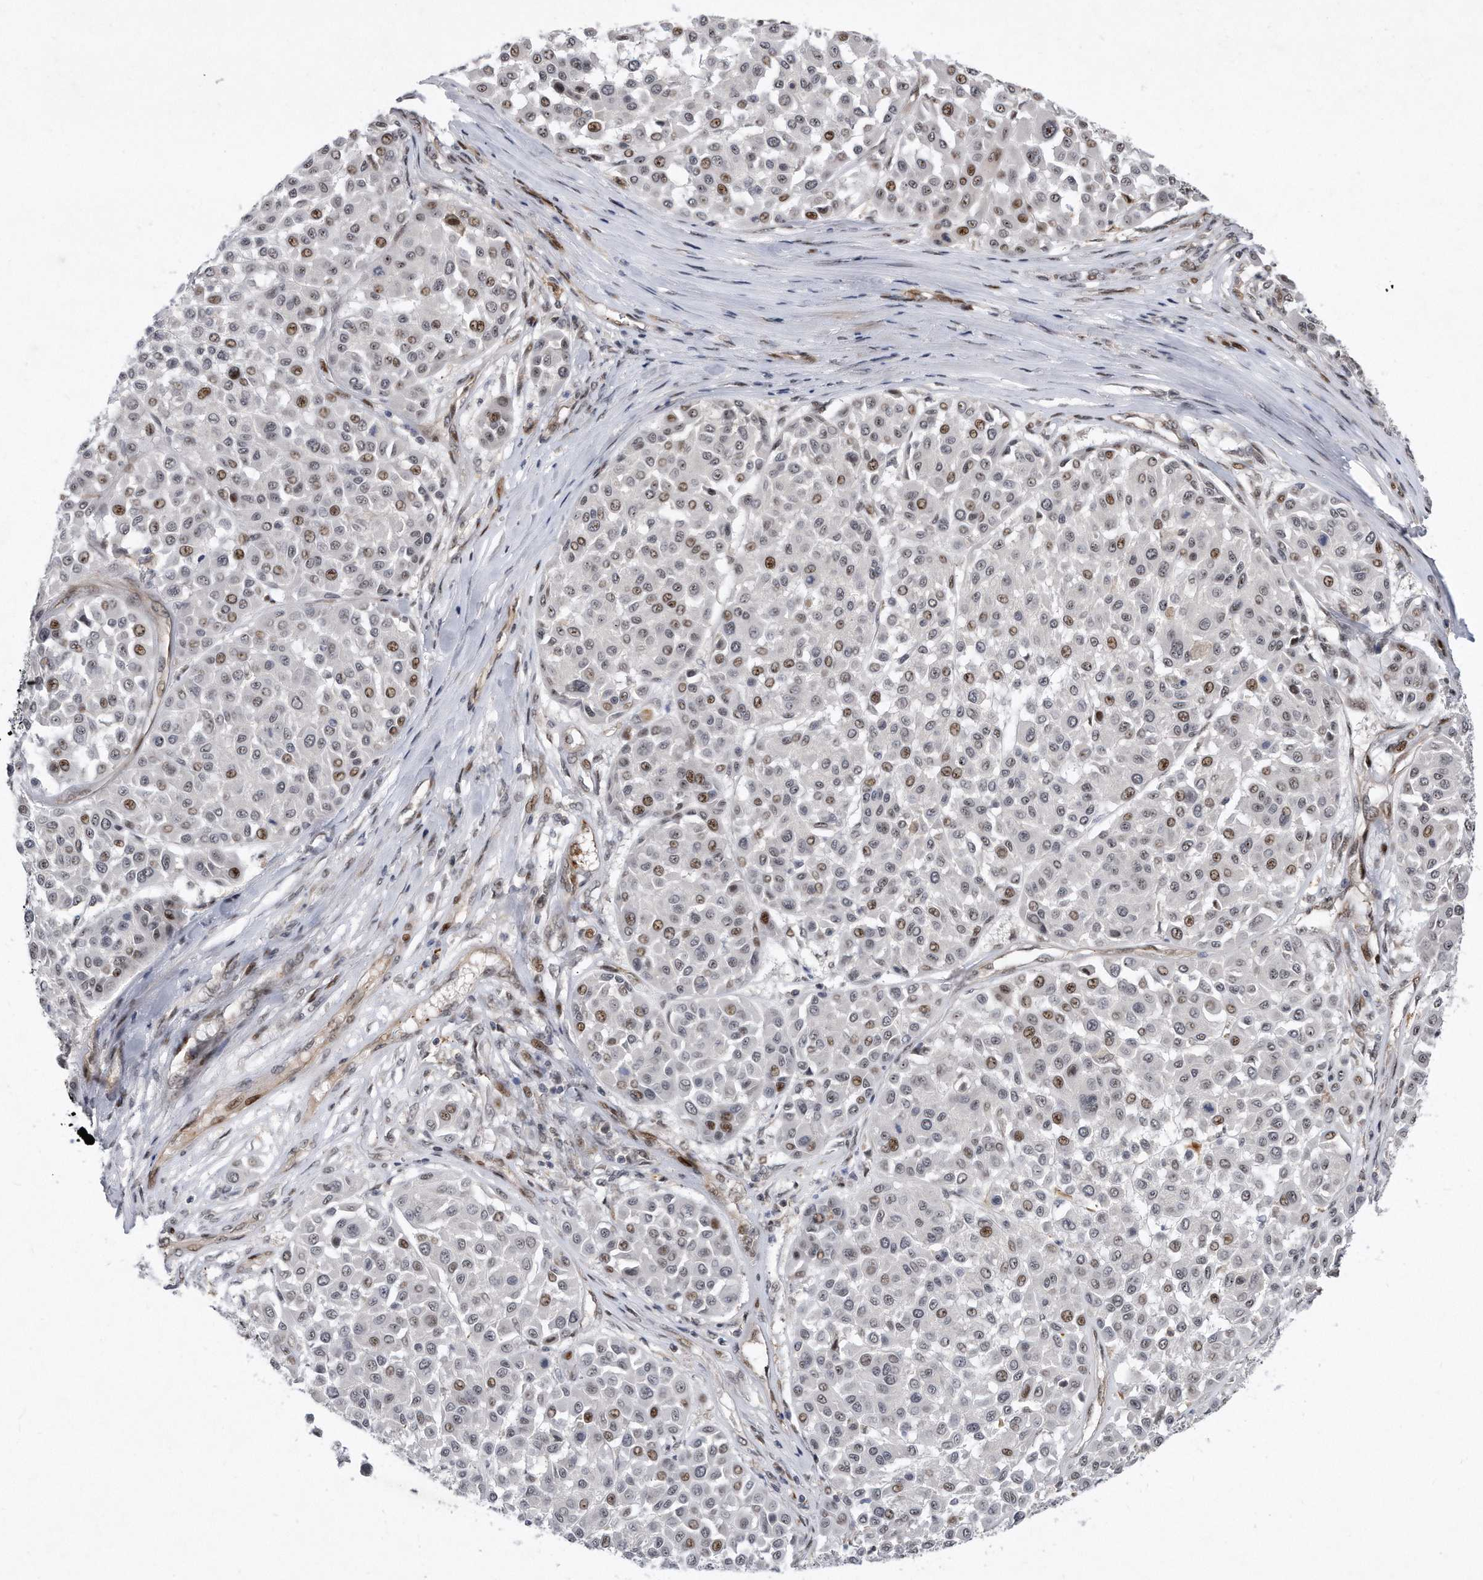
{"staining": {"intensity": "moderate", "quantity": "<25%", "location": "nuclear"}, "tissue": "melanoma", "cell_type": "Tumor cells", "image_type": "cancer", "snomed": [{"axis": "morphology", "description": "Malignant melanoma, Metastatic site"}, {"axis": "topography", "description": "Soft tissue"}], "caption": "Immunohistochemical staining of malignant melanoma (metastatic site) shows moderate nuclear protein positivity in about <25% of tumor cells.", "gene": "PGBD2", "patient": {"sex": "male", "age": 41}}